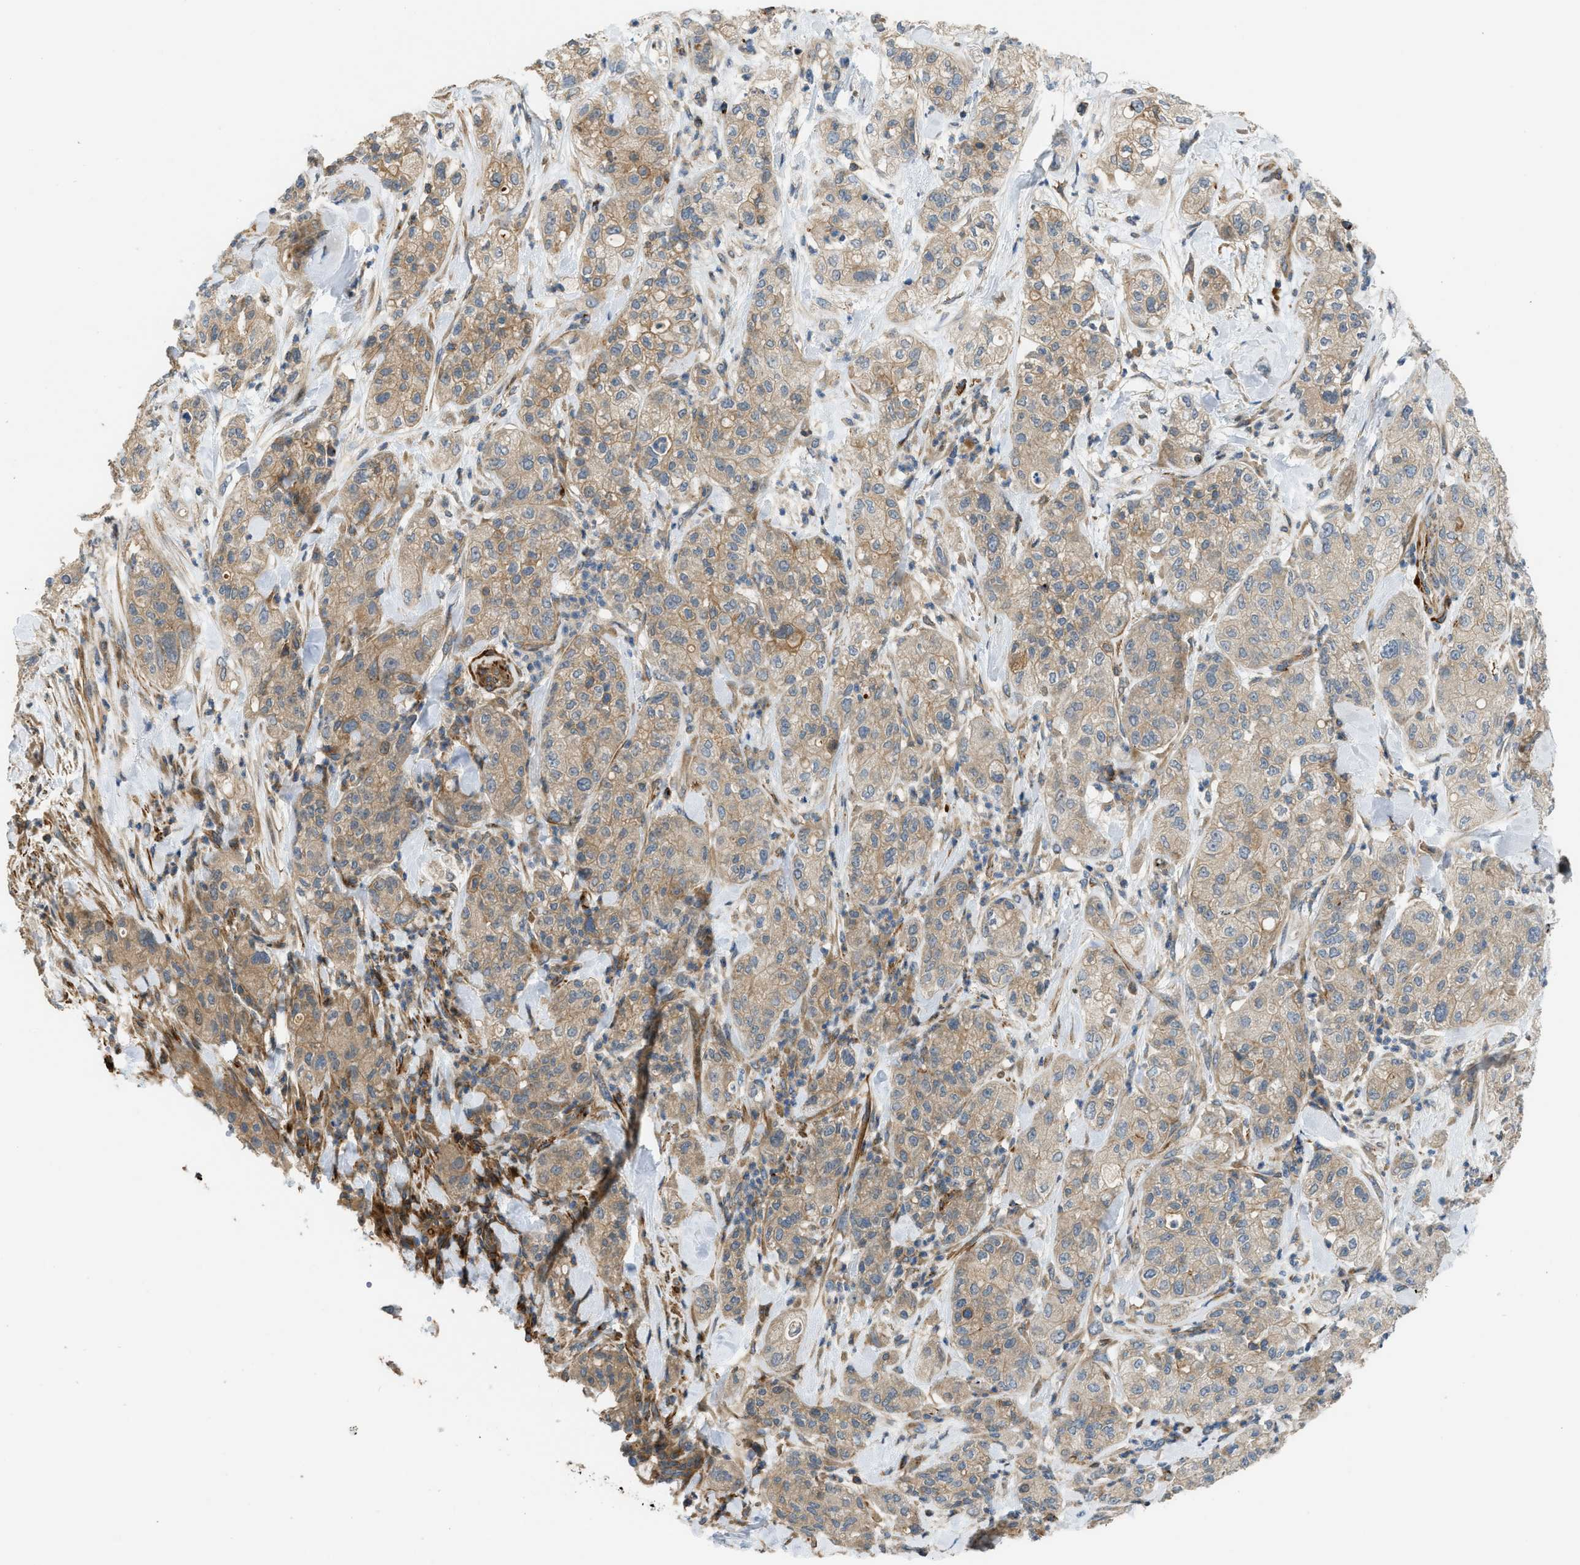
{"staining": {"intensity": "moderate", "quantity": "25%-75%", "location": "cytoplasmic/membranous"}, "tissue": "pancreatic cancer", "cell_type": "Tumor cells", "image_type": "cancer", "snomed": [{"axis": "morphology", "description": "Adenocarcinoma, NOS"}, {"axis": "topography", "description": "Pancreas"}], "caption": "The immunohistochemical stain highlights moderate cytoplasmic/membranous expression in tumor cells of pancreatic cancer tissue.", "gene": "BTN3A2", "patient": {"sex": "female", "age": 78}}